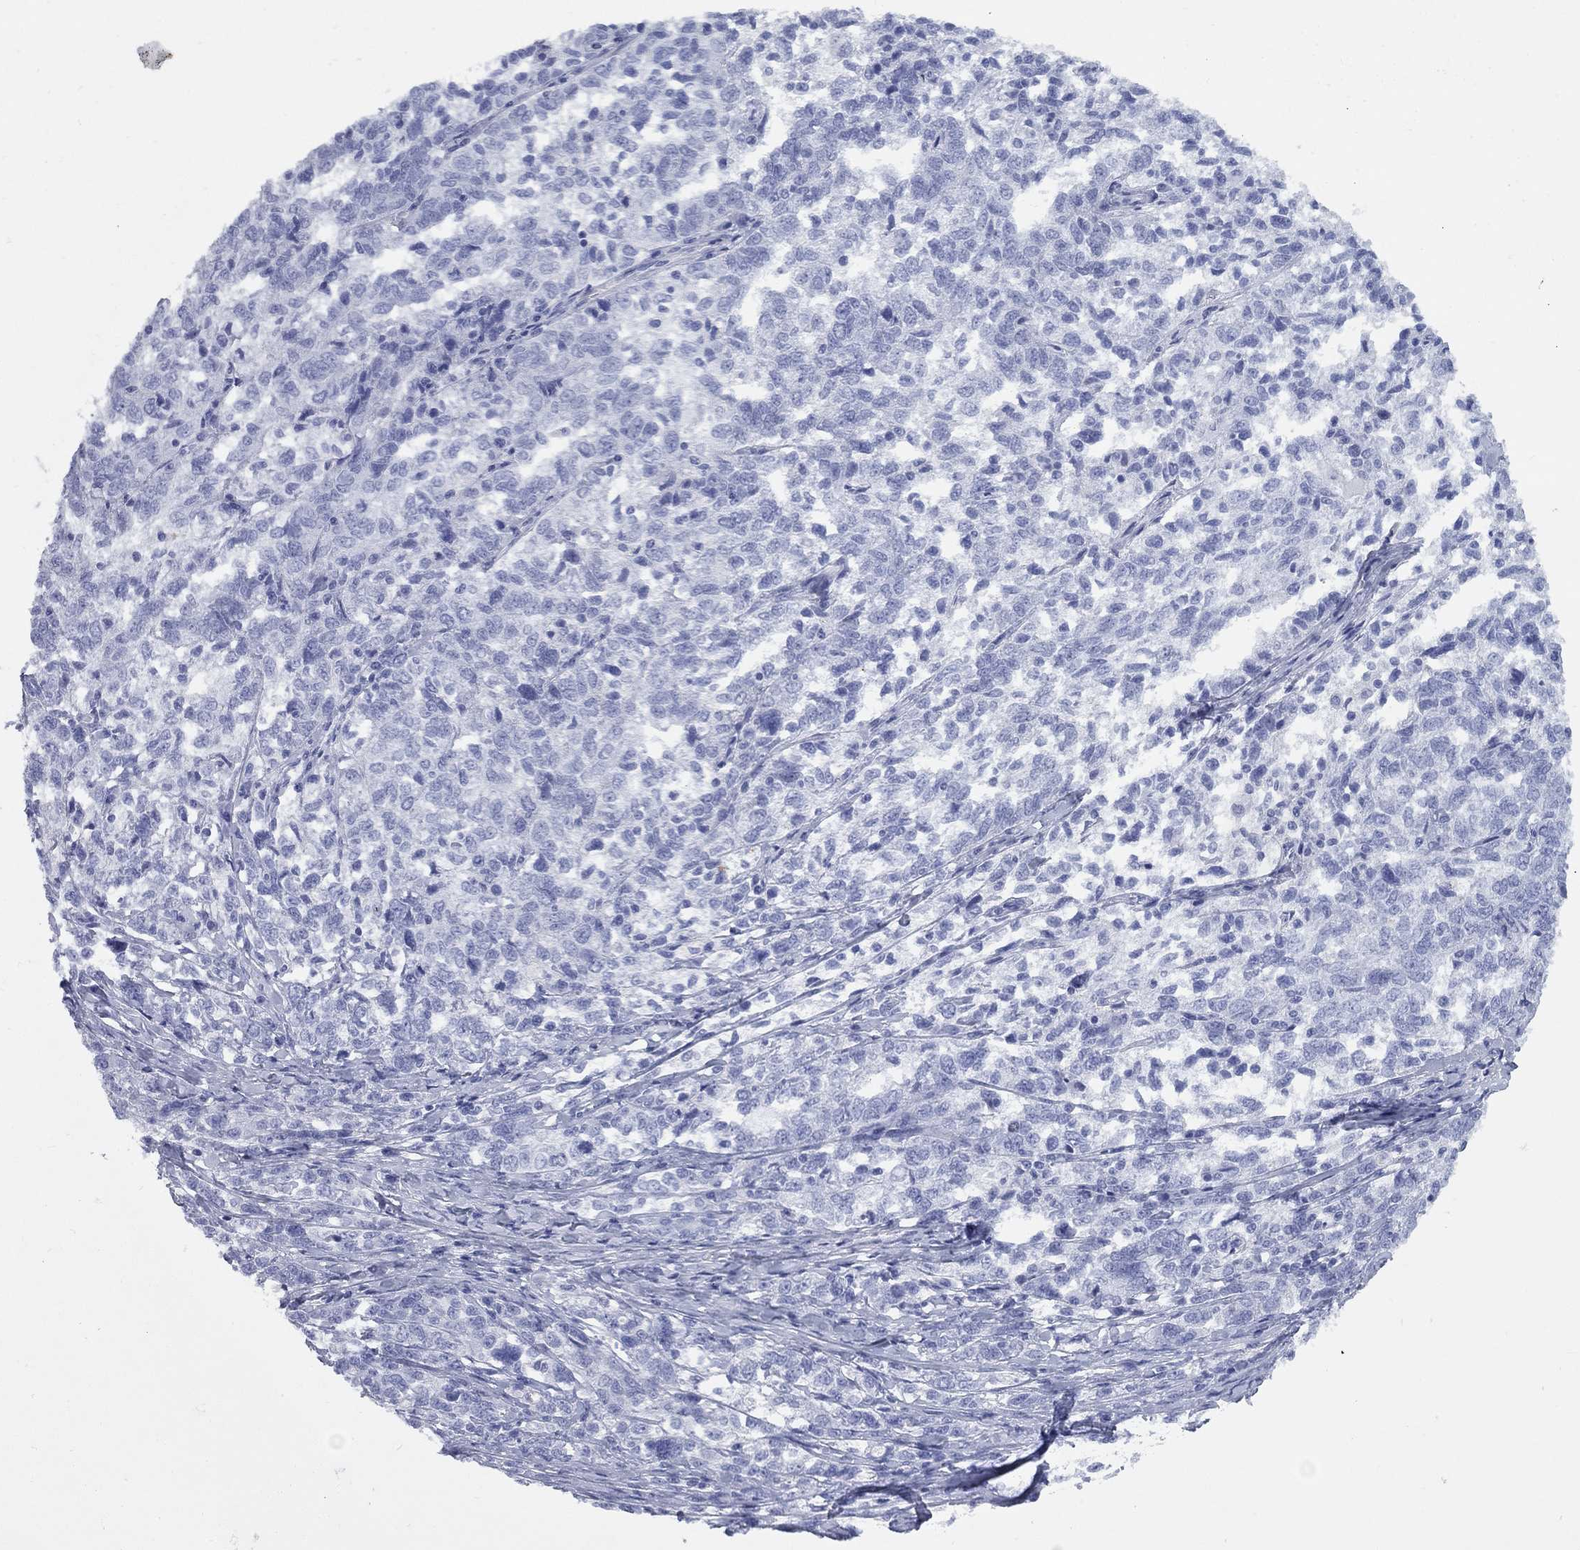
{"staining": {"intensity": "negative", "quantity": "none", "location": "none"}, "tissue": "ovarian cancer", "cell_type": "Tumor cells", "image_type": "cancer", "snomed": [{"axis": "morphology", "description": "Cystadenocarcinoma, serous, NOS"}, {"axis": "topography", "description": "Ovary"}], "caption": "High power microscopy photomicrograph of an IHC photomicrograph of serous cystadenocarcinoma (ovarian), revealing no significant staining in tumor cells.", "gene": "CCNA1", "patient": {"sex": "female", "age": 71}}